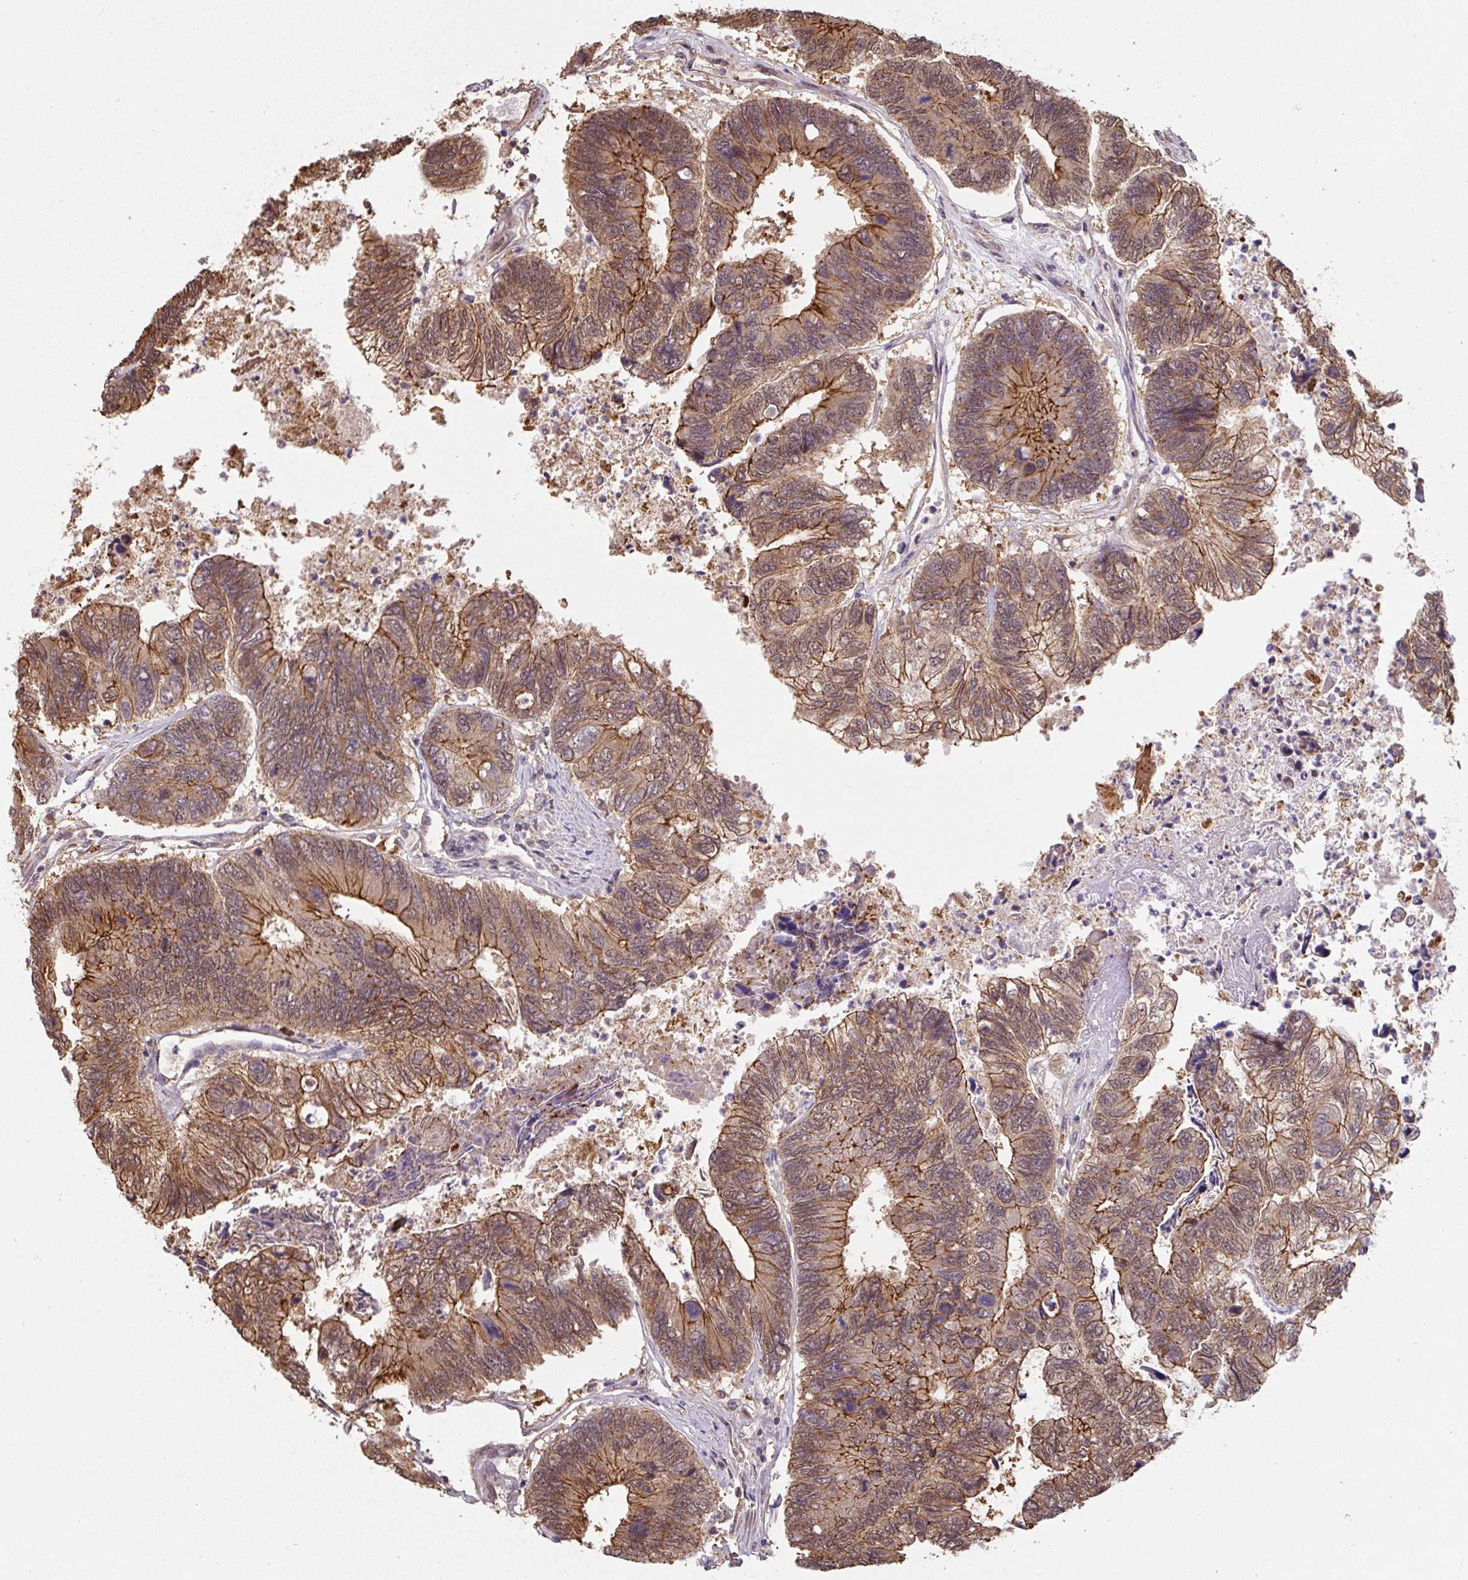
{"staining": {"intensity": "moderate", "quantity": ">75%", "location": "cytoplasmic/membranous,nuclear"}, "tissue": "colorectal cancer", "cell_type": "Tumor cells", "image_type": "cancer", "snomed": [{"axis": "morphology", "description": "Adenocarcinoma, NOS"}, {"axis": "topography", "description": "Colon"}], "caption": "Brown immunohistochemical staining in human adenocarcinoma (colorectal) displays moderate cytoplasmic/membranous and nuclear expression in approximately >75% of tumor cells. (brown staining indicates protein expression, while blue staining denotes nuclei).", "gene": "ST13", "patient": {"sex": "female", "age": 67}}